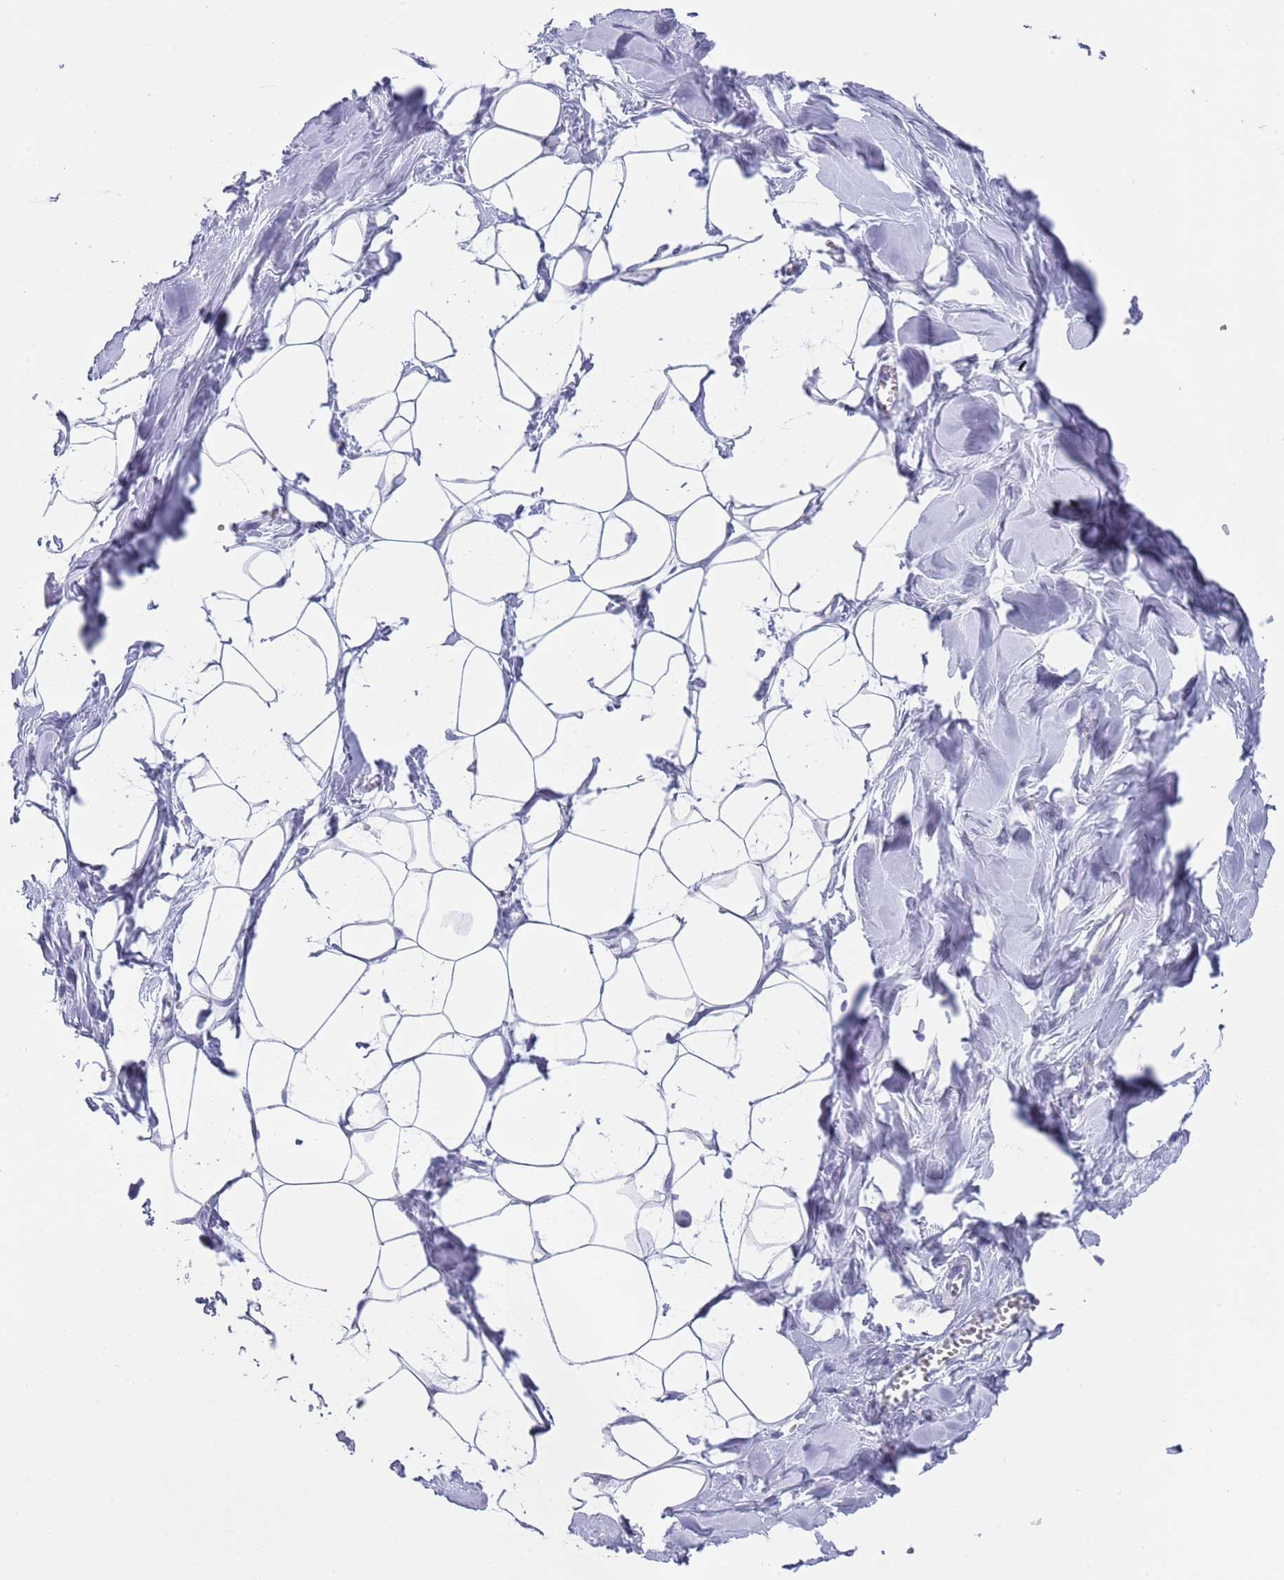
{"staining": {"intensity": "negative", "quantity": "none", "location": "none"}, "tissue": "breast", "cell_type": "Adipocytes", "image_type": "normal", "snomed": [{"axis": "morphology", "description": "Normal tissue, NOS"}, {"axis": "topography", "description": "Breast"}], "caption": "Immunohistochemical staining of benign human breast exhibits no significant staining in adipocytes.", "gene": "CPXM2", "patient": {"sex": "female", "age": 27}}